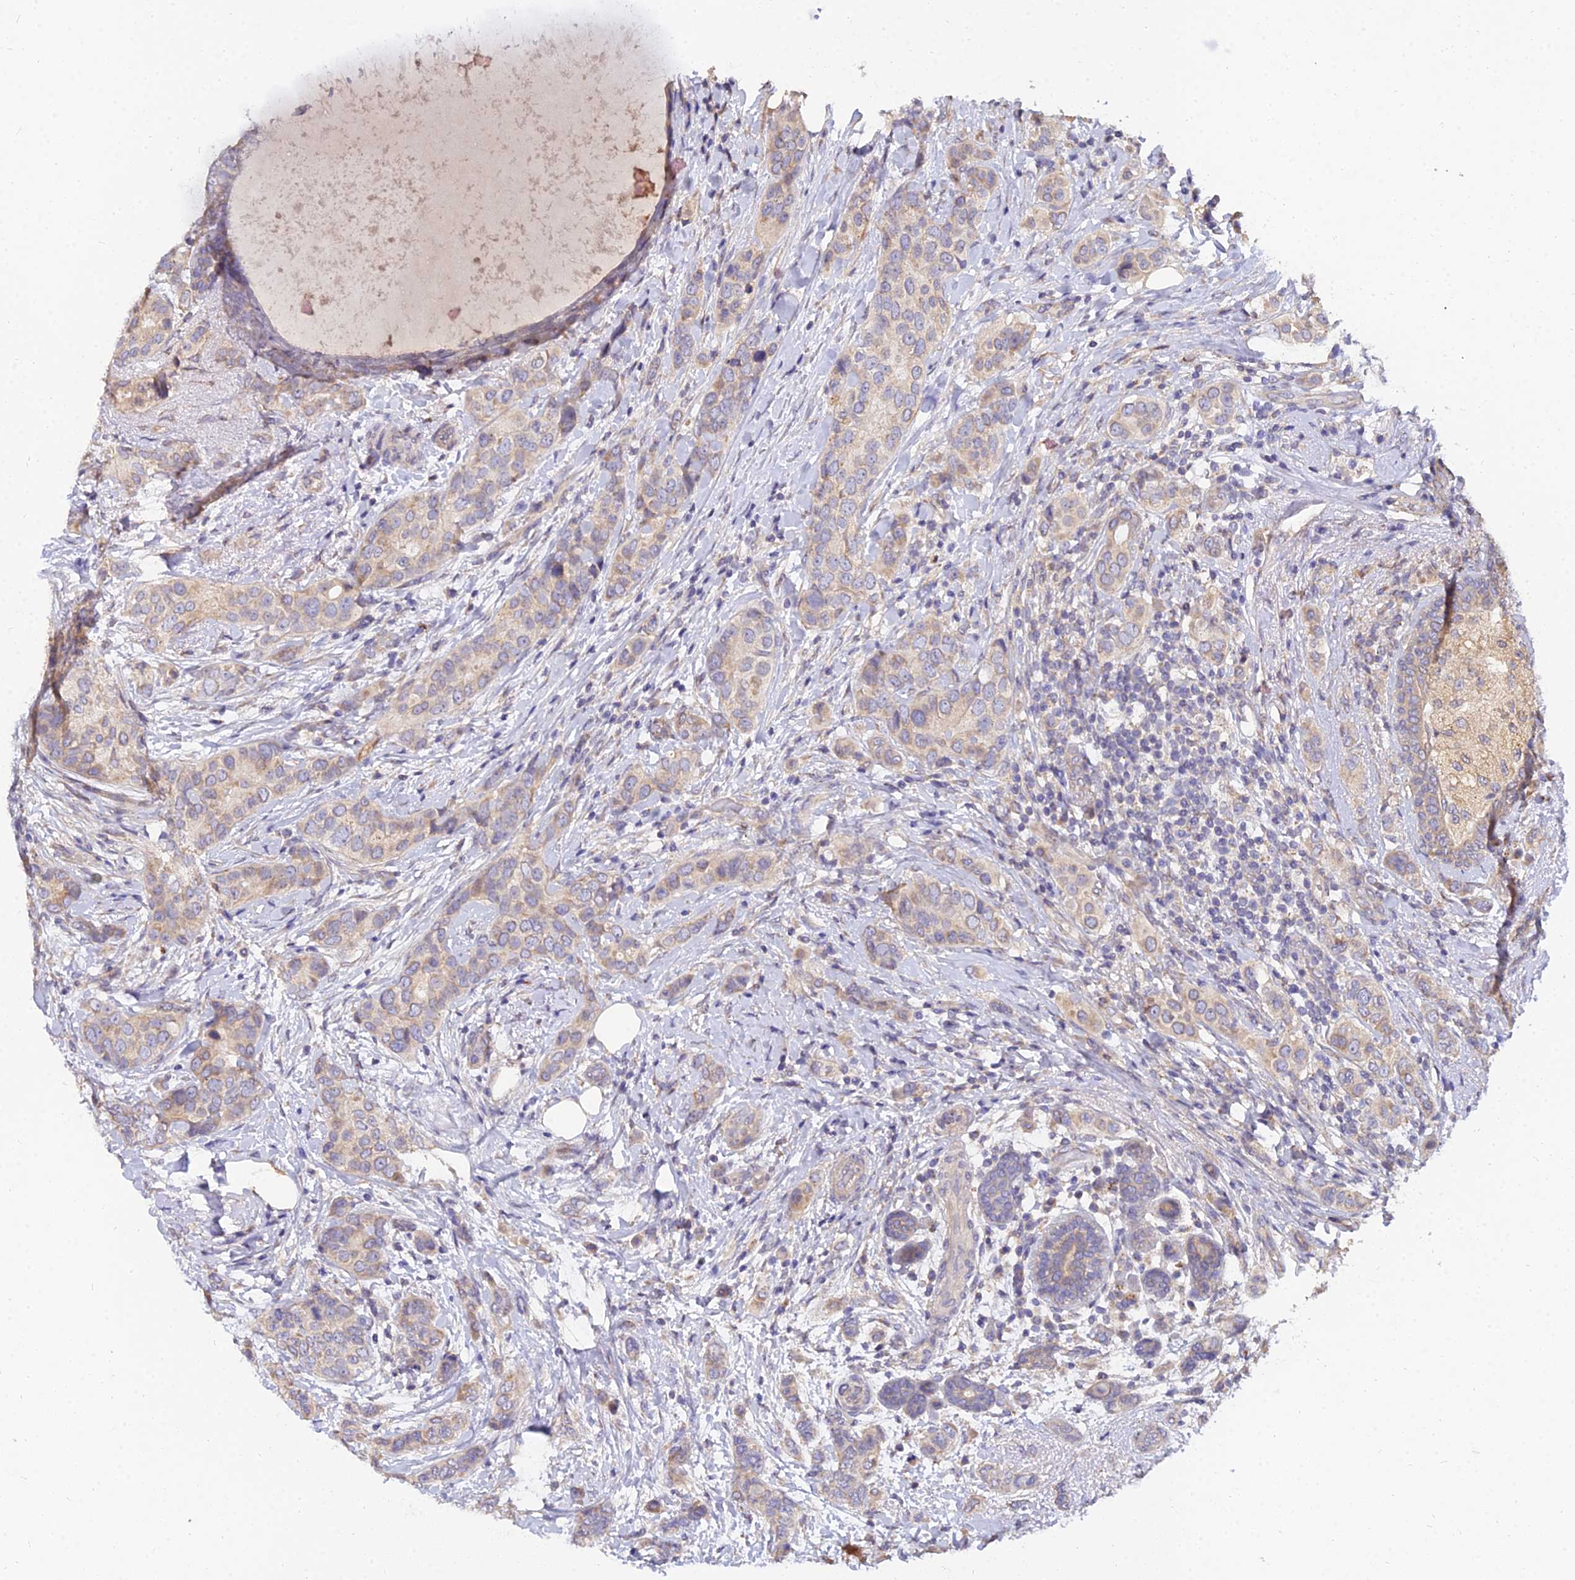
{"staining": {"intensity": "weak", "quantity": ">75%", "location": "cytoplasmic/membranous"}, "tissue": "breast cancer", "cell_type": "Tumor cells", "image_type": "cancer", "snomed": [{"axis": "morphology", "description": "Lobular carcinoma"}, {"axis": "topography", "description": "Breast"}], "caption": "Breast lobular carcinoma tissue displays weak cytoplasmic/membranous expression in about >75% of tumor cells", "gene": "ARL8B", "patient": {"sex": "female", "age": 51}}